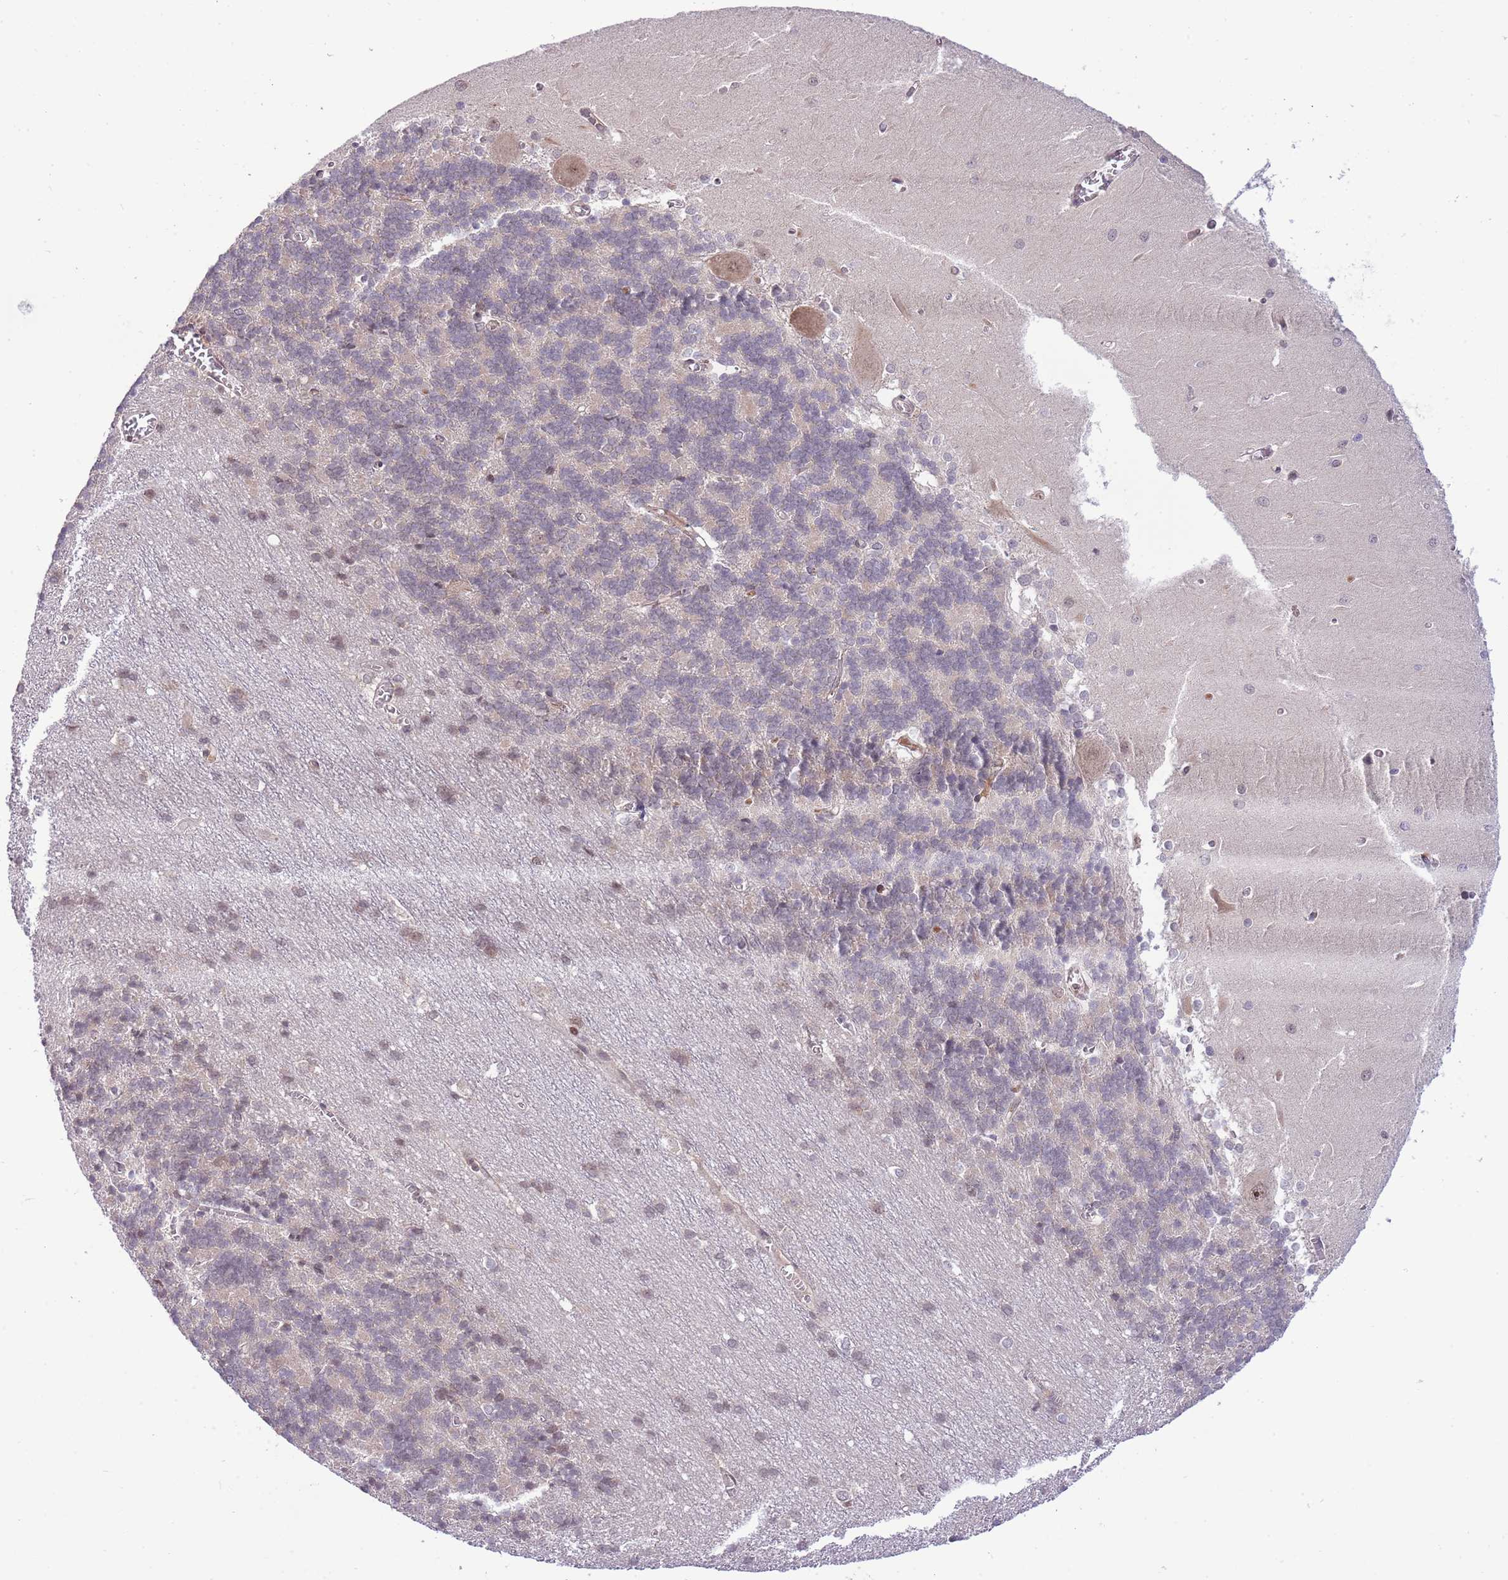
{"staining": {"intensity": "negative", "quantity": "none", "location": "none"}, "tissue": "cerebellum", "cell_type": "Cells in granular layer", "image_type": "normal", "snomed": [{"axis": "morphology", "description": "Normal tissue, NOS"}, {"axis": "topography", "description": "Cerebellum"}], "caption": "Immunohistochemistry of unremarkable human cerebellum exhibits no positivity in cells in granular layer. (Brightfield microscopy of DAB immunohistochemistry at high magnification).", "gene": "CHD1", "patient": {"sex": "male", "age": 37}}